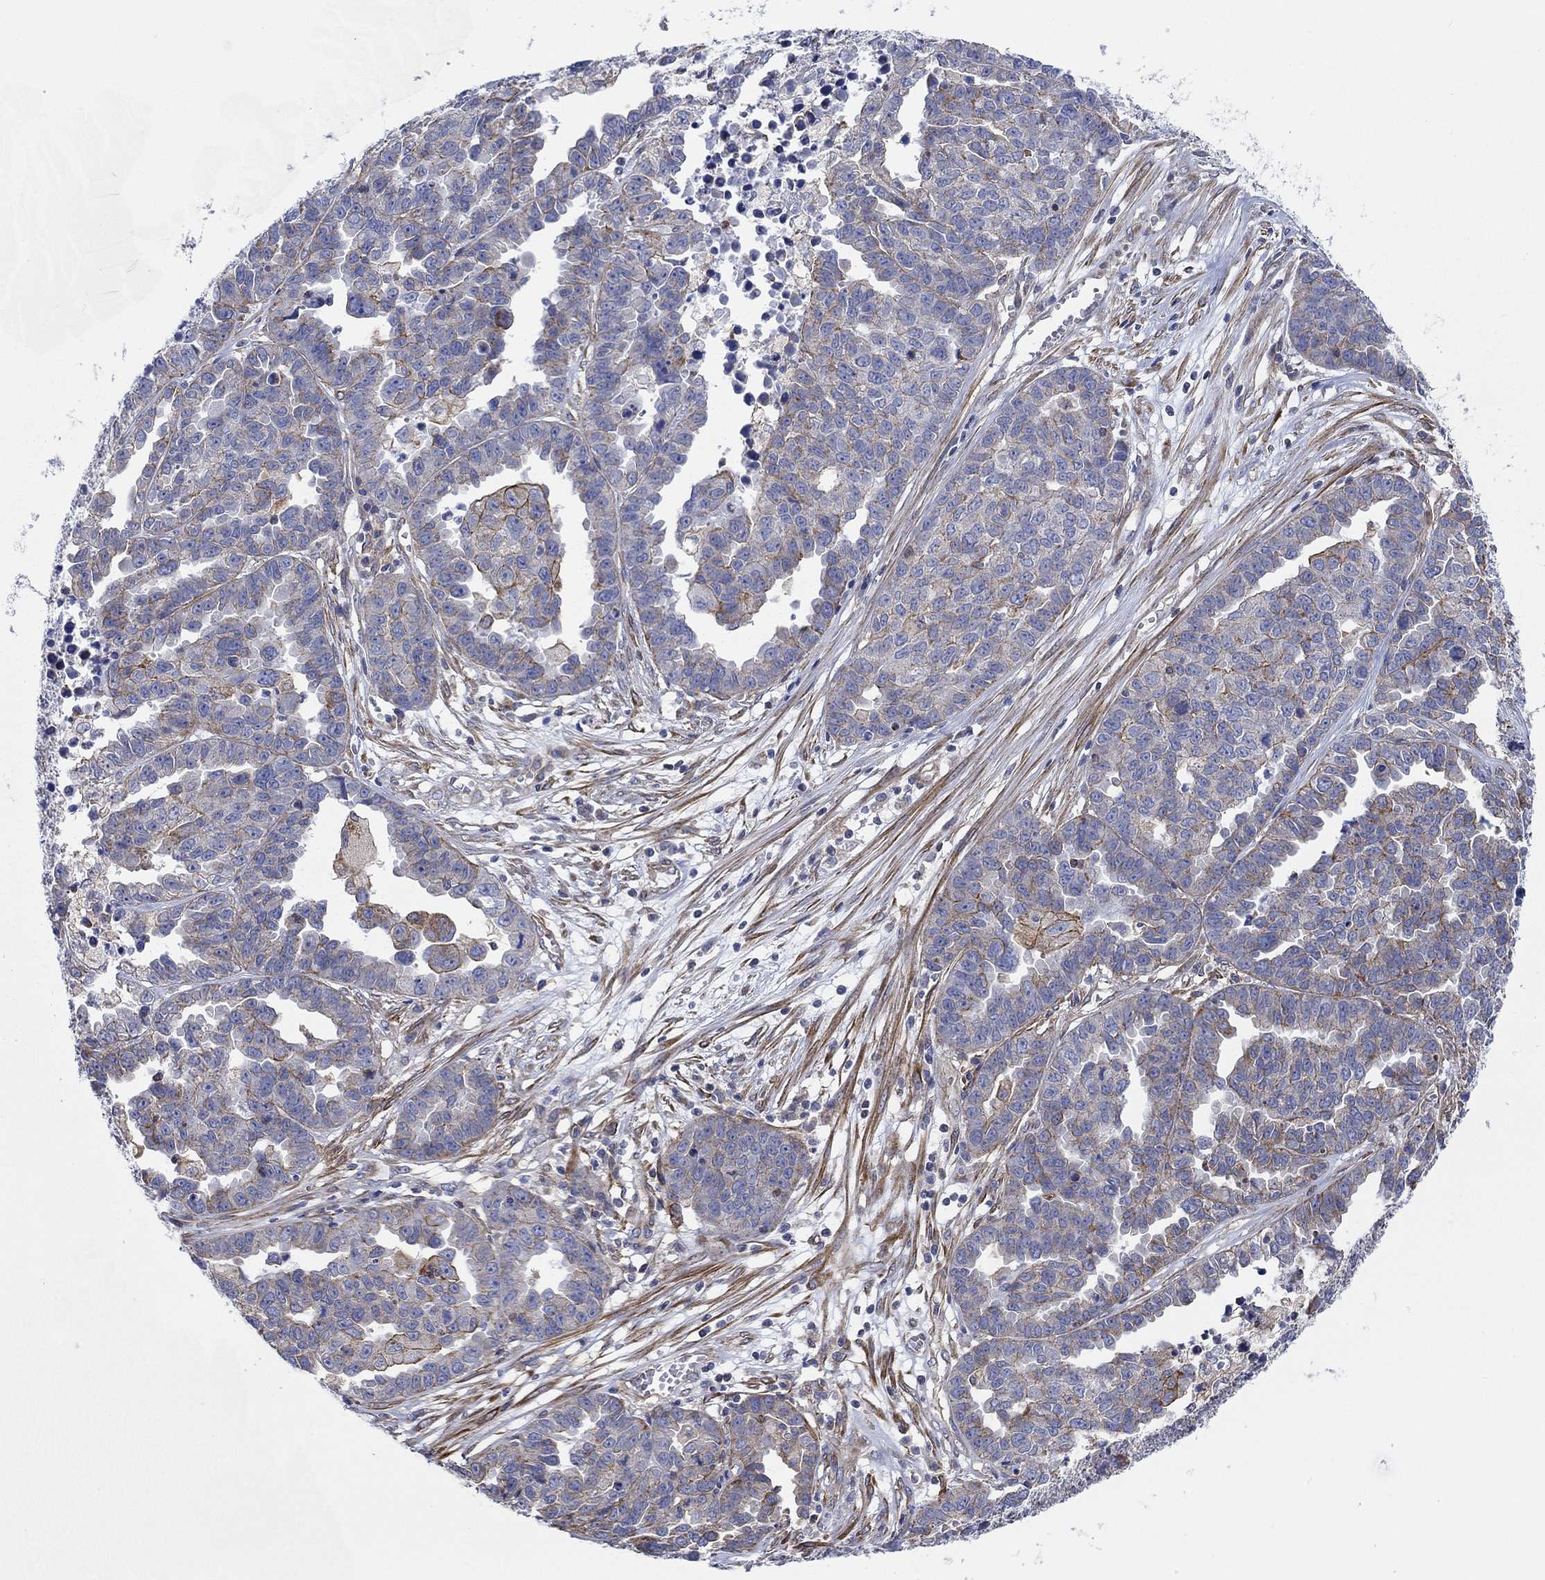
{"staining": {"intensity": "strong", "quantity": "<25%", "location": "cytoplasmic/membranous"}, "tissue": "ovarian cancer", "cell_type": "Tumor cells", "image_type": "cancer", "snomed": [{"axis": "morphology", "description": "Cystadenocarcinoma, serous, NOS"}, {"axis": "topography", "description": "Ovary"}], "caption": "The immunohistochemical stain highlights strong cytoplasmic/membranous positivity in tumor cells of serous cystadenocarcinoma (ovarian) tissue. (Brightfield microscopy of DAB IHC at high magnification).", "gene": "FMN1", "patient": {"sex": "female", "age": 87}}